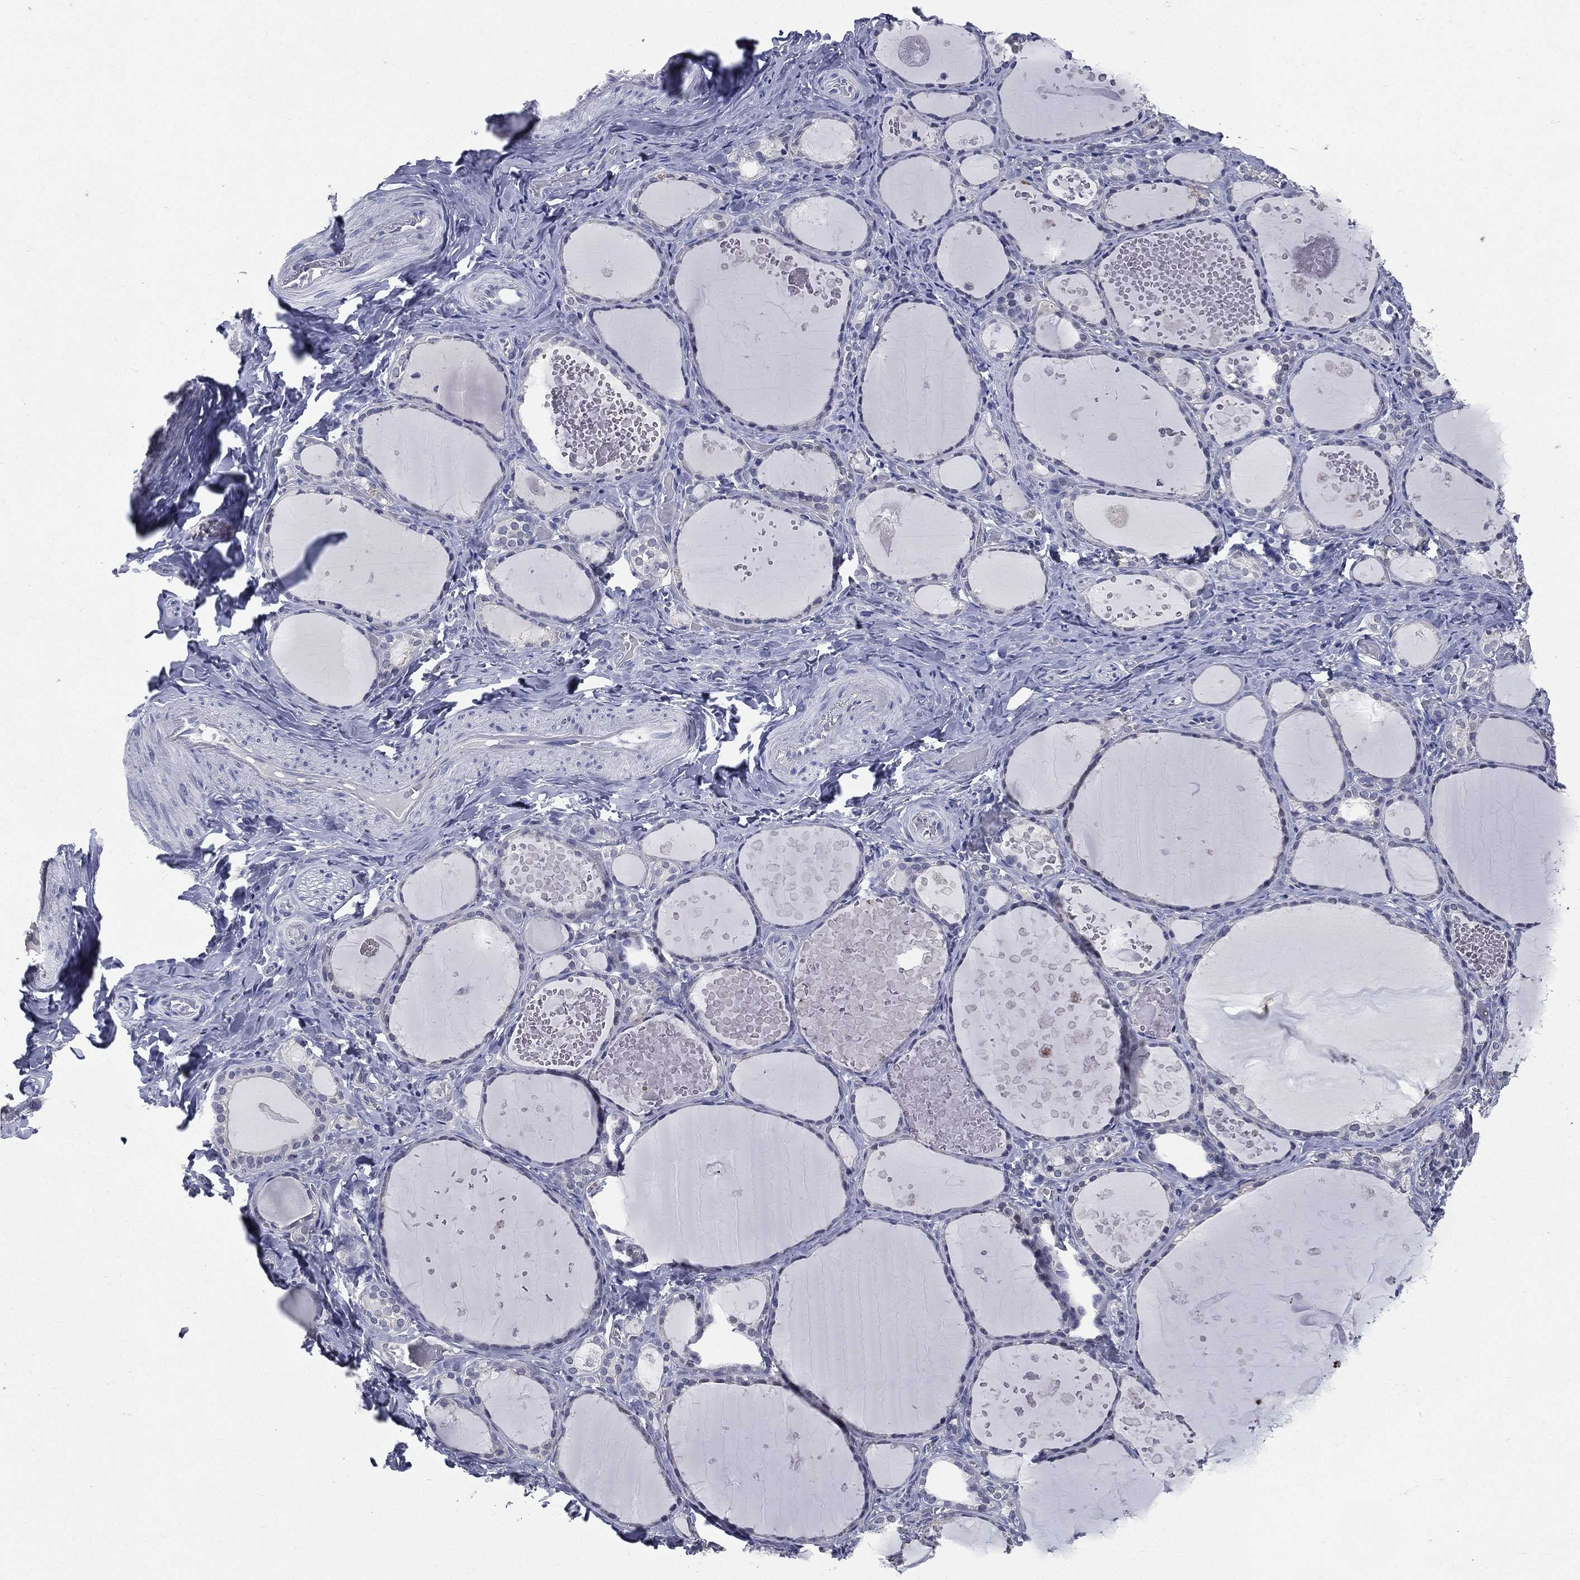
{"staining": {"intensity": "negative", "quantity": "none", "location": "none"}, "tissue": "thyroid gland", "cell_type": "Glandular cells", "image_type": "normal", "snomed": [{"axis": "morphology", "description": "Normal tissue, NOS"}, {"axis": "topography", "description": "Thyroid gland"}], "caption": "Photomicrograph shows no significant protein staining in glandular cells of unremarkable thyroid gland. (DAB (3,3'-diaminobenzidine) IHC visualized using brightfield microscopy, high magnification).", "gene": "IFT27", "patient": {"sex": "female", "age": 56}}